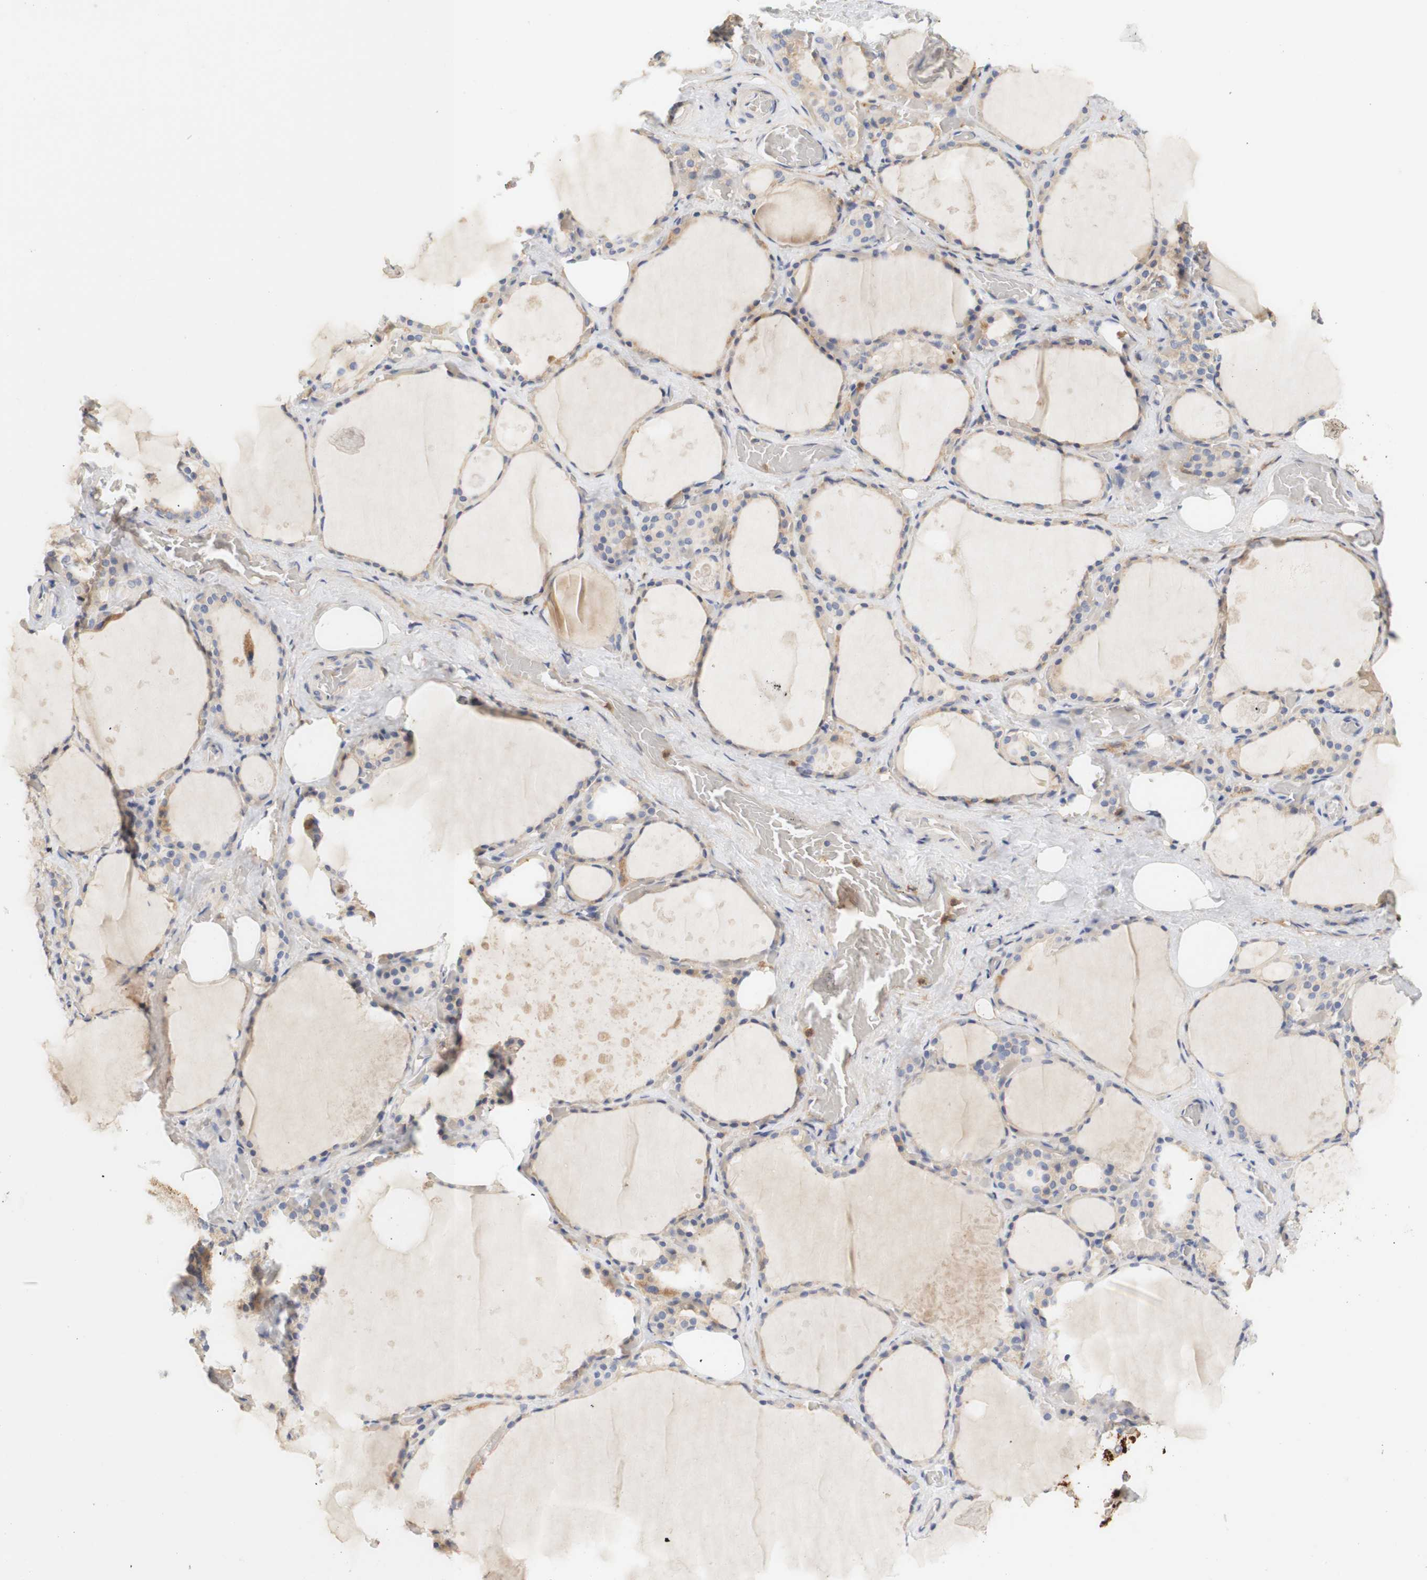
{"staining": {"intensity": "moderate", "quantity": "25%-75%", "location": "cytoplasmic/membranous"}, "tissue": "thyroid gland", "cell_type": "Glandular cells", "image_type": "normal", "snomed": [{"axis": "morphology", "description": "Normal tissue, NOS"}, {"axis": "topography", "description": "Thyroid gland"}], "caption": "Glandular cells reveal medium levels of moderate cytoplasmic/membranous staining in approximately 25%-75% of cells in normal thyroid gland. The protein of interest is stained brown, and the nuclei are stained in blue (DAB IHC with brightfield microscopy, high magnification).", "gene": "PCDH7", "patient": {"sex": "male", "age": 61}}